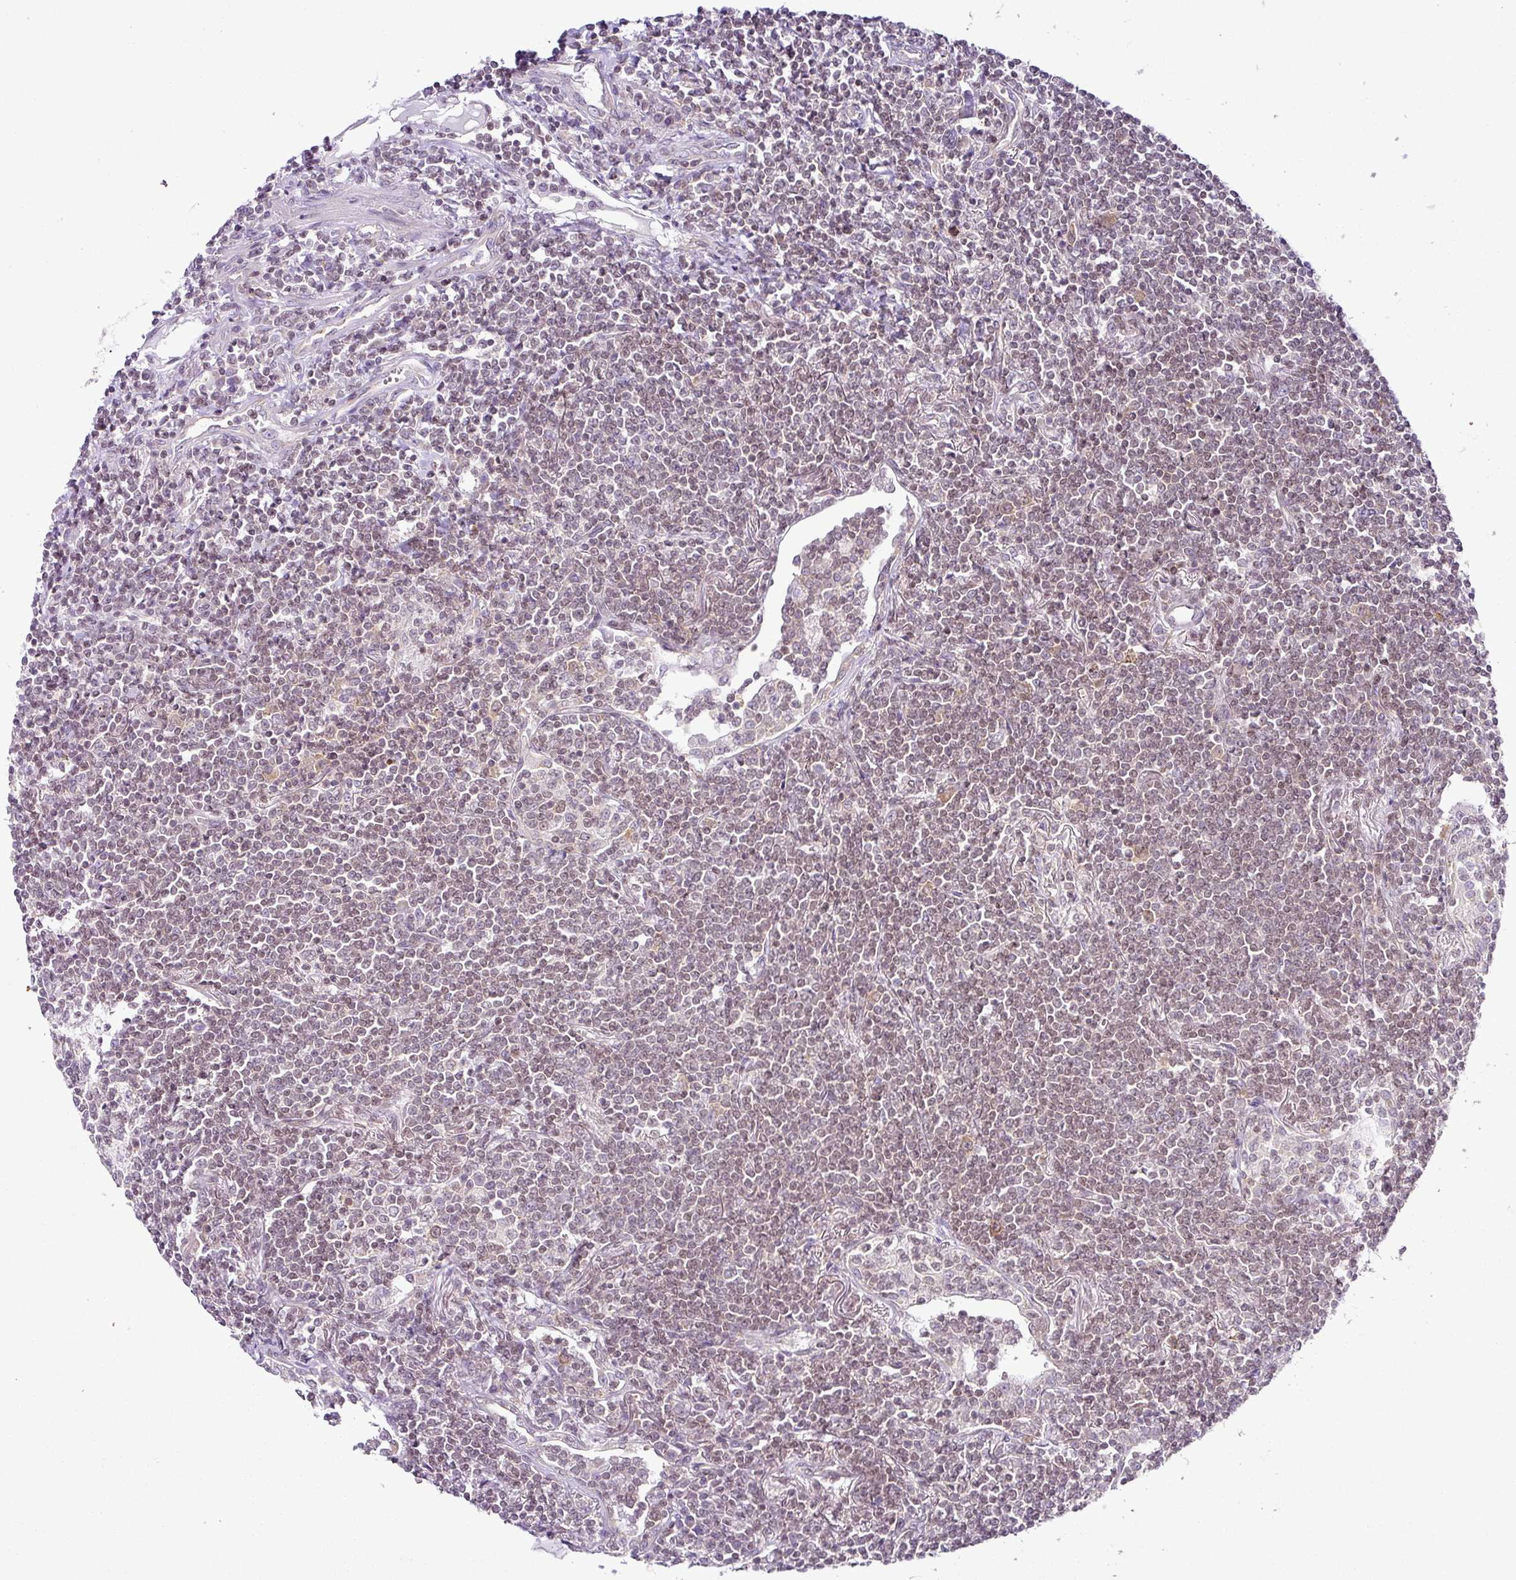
{"staining": {"intensity": "weak", "quantity": "<25%", "location": "nuclear"}, "tissue": "lymphoma", "cell_type": "Tumor cells", "image_type": "cancer", "snomed": [{"axis": "morphology", "description": "Malignant lymphoma, non-Hodgkin's type, Low grade"}, {"axis": "topography", "description": "Lung"}], "caption": "Immunohistochemistry of lymphoma demonstrates no positivity in tumor cells.", "gene": "FAM32A", "patient": {"sex": "female", "age": 71}}